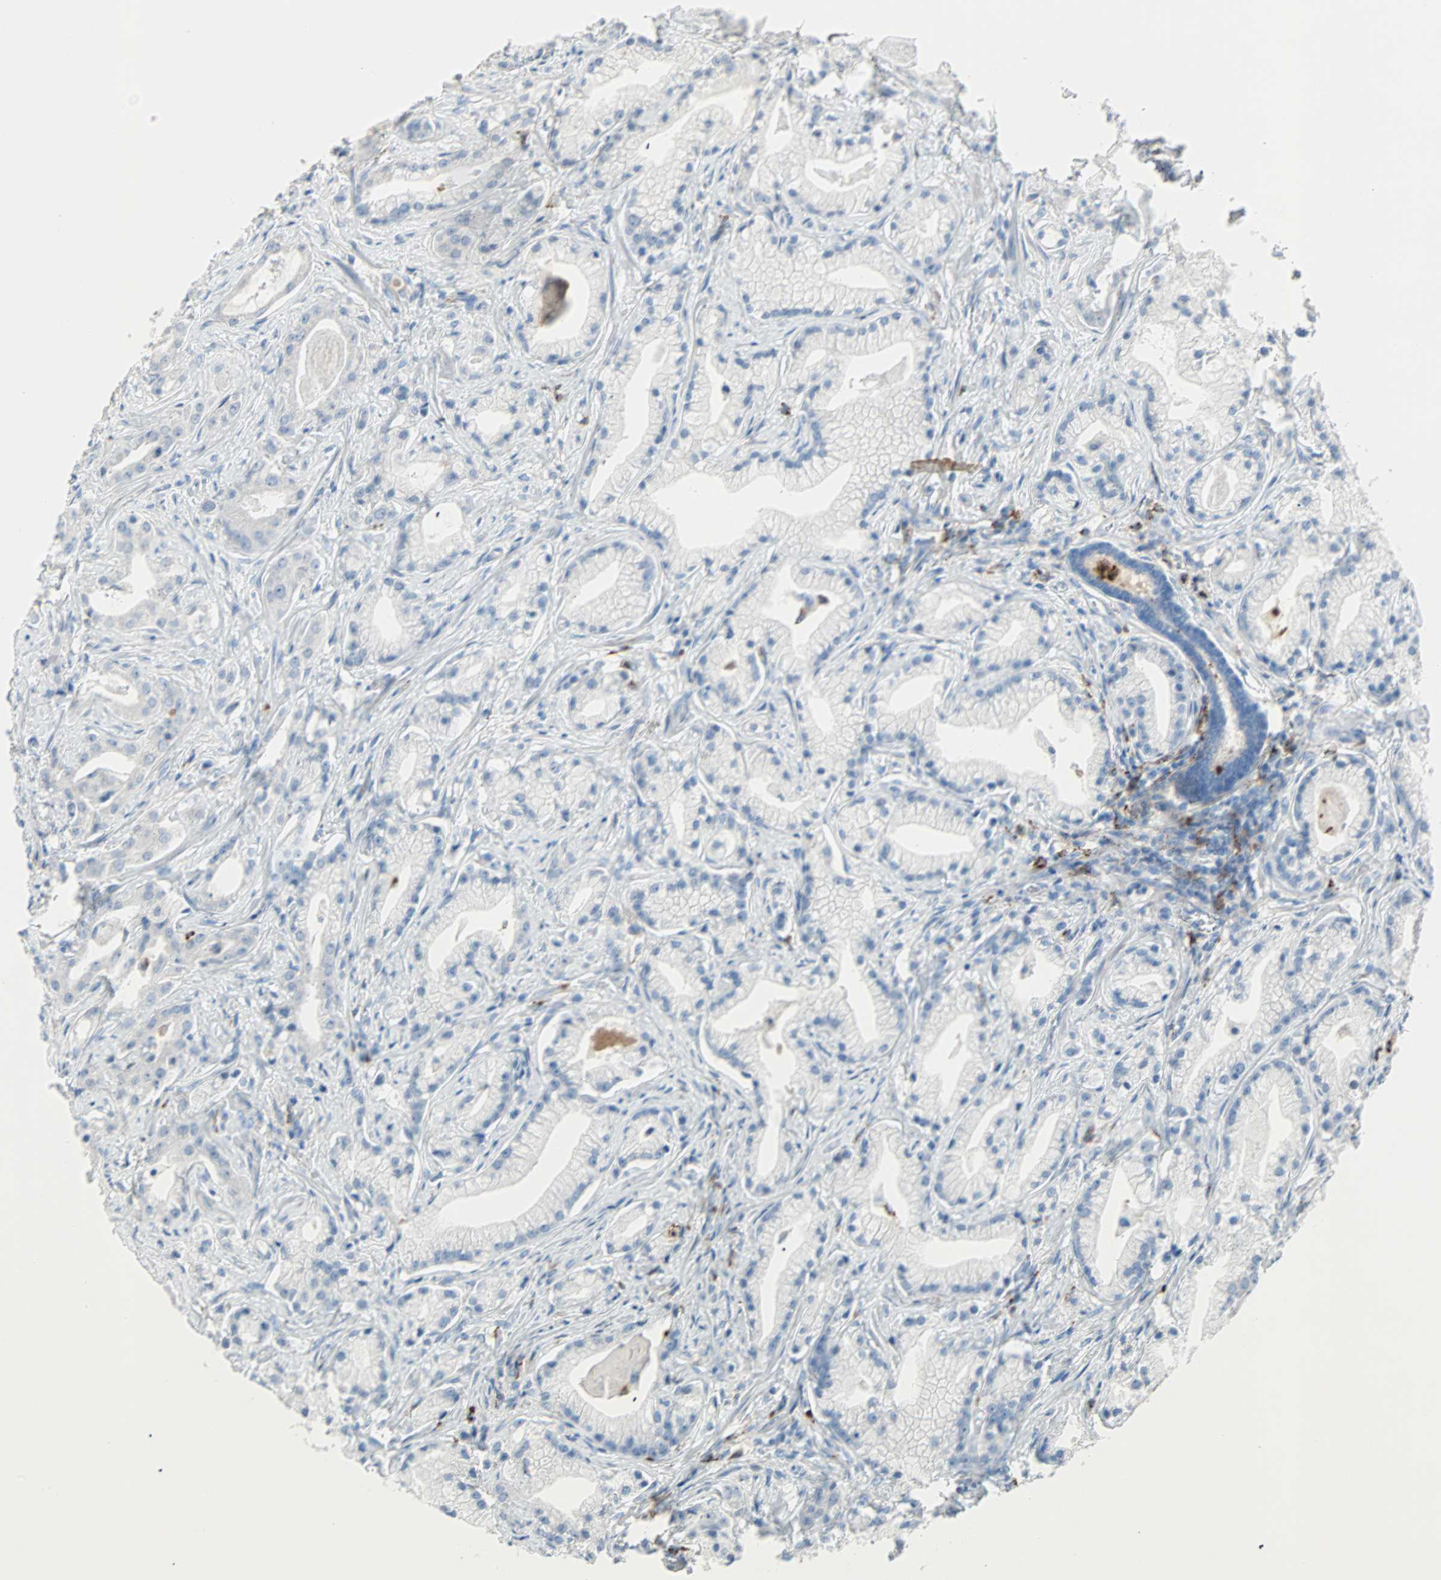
{"staining": {"intensity": "negative", "quantity": "none", "location": "none"}, "tissue": "prostate cancer", "cell_type": "Tumor cells", "image_type": "cancer", "snomed": [{"axis": "morphology", "description": "Adenocarcinoma, Low grade"}, {"axis": "topography", "description": "Prostate"}], "caption": "Tumor cells show no significant protein positivity in prostate adenocarcinoma (low-grade).", "gene": "CLEC4A", "patient": {"sex": "male", "age": 59}}